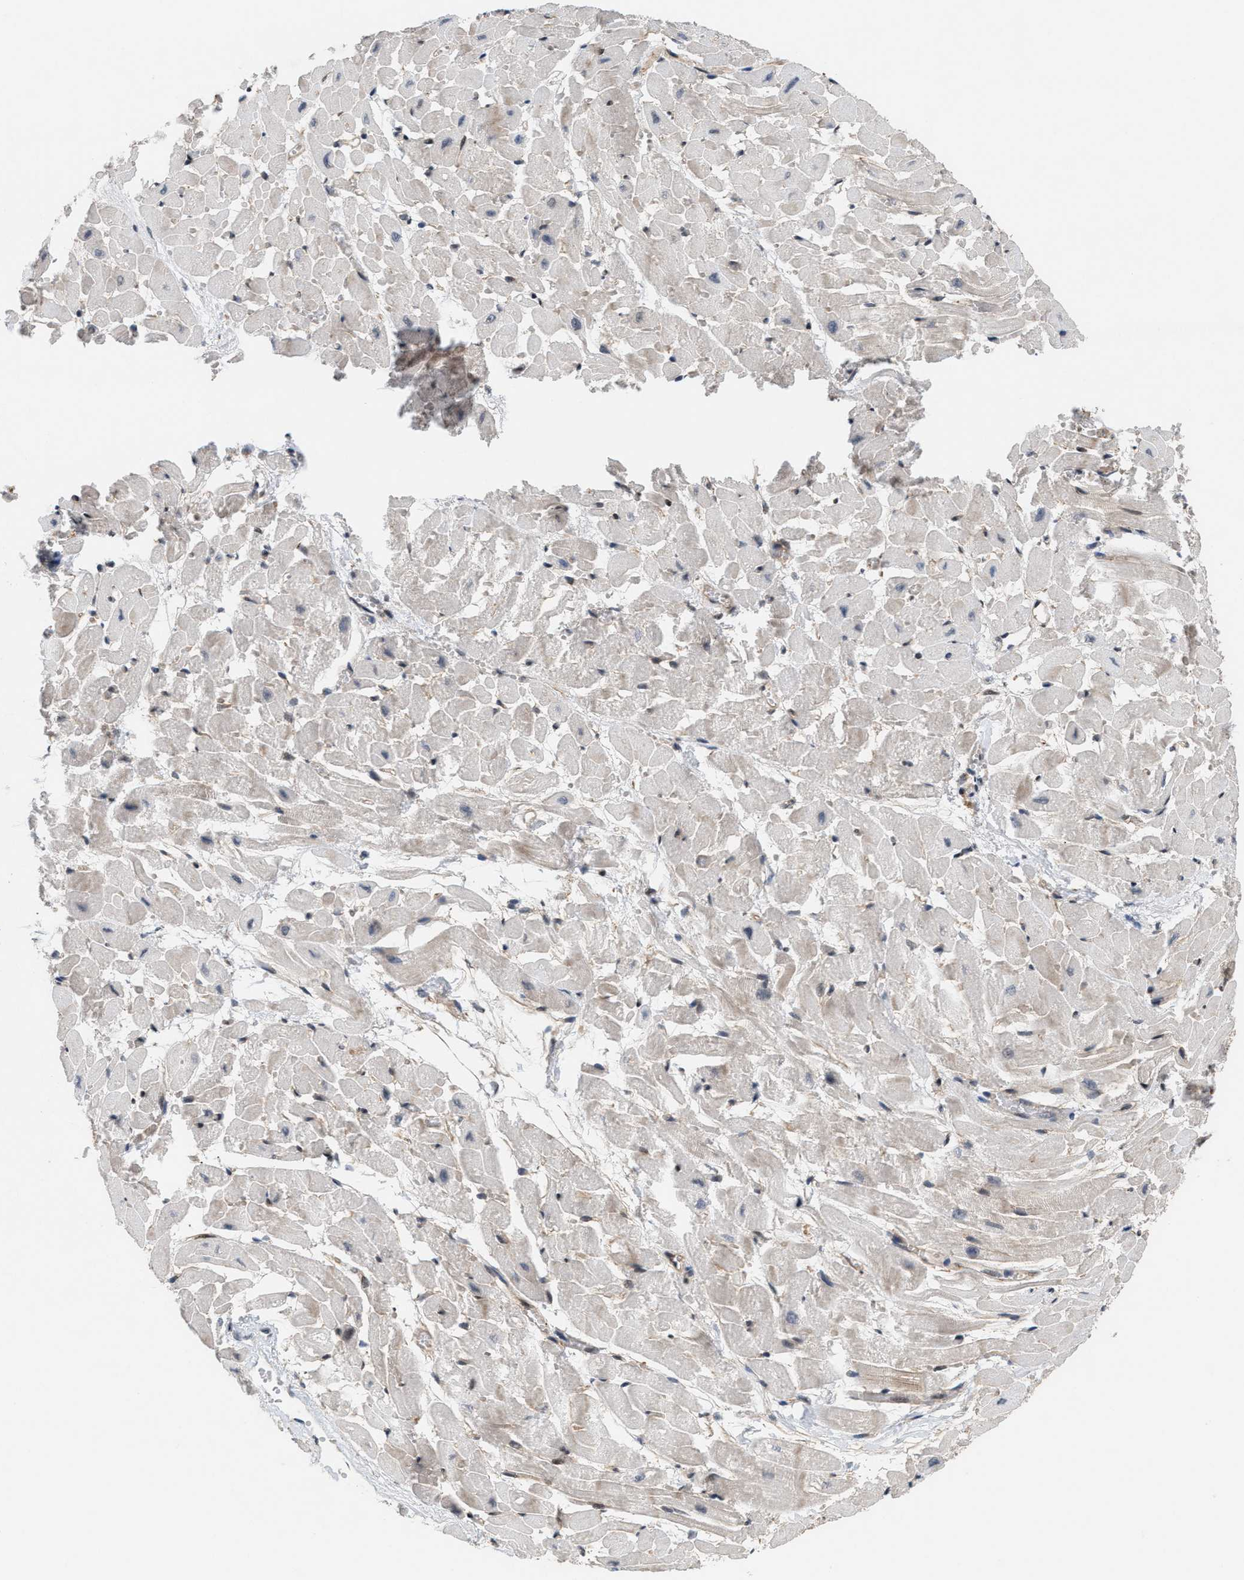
{"staining": {"intensity": "weak", "quantity": "25%-75%", "location": "cytoplasmic/membranous"}, "tissue": "heart muscle", "cell_type": "Cardiomyocytes", "image_type": "normal", "snomed": [{"axis": "morphology", "description": "Normal tissue, NOS"}, {"axis": "topography", "description": "Heart"}], "caption": "Weak cytoplasmic/membranous protein staining is appreciated in about 25%-75% of cardiomyocytes in heart muscle.", "gene": "MFSD6", "patient": {"sex": "male", "age": 45}}